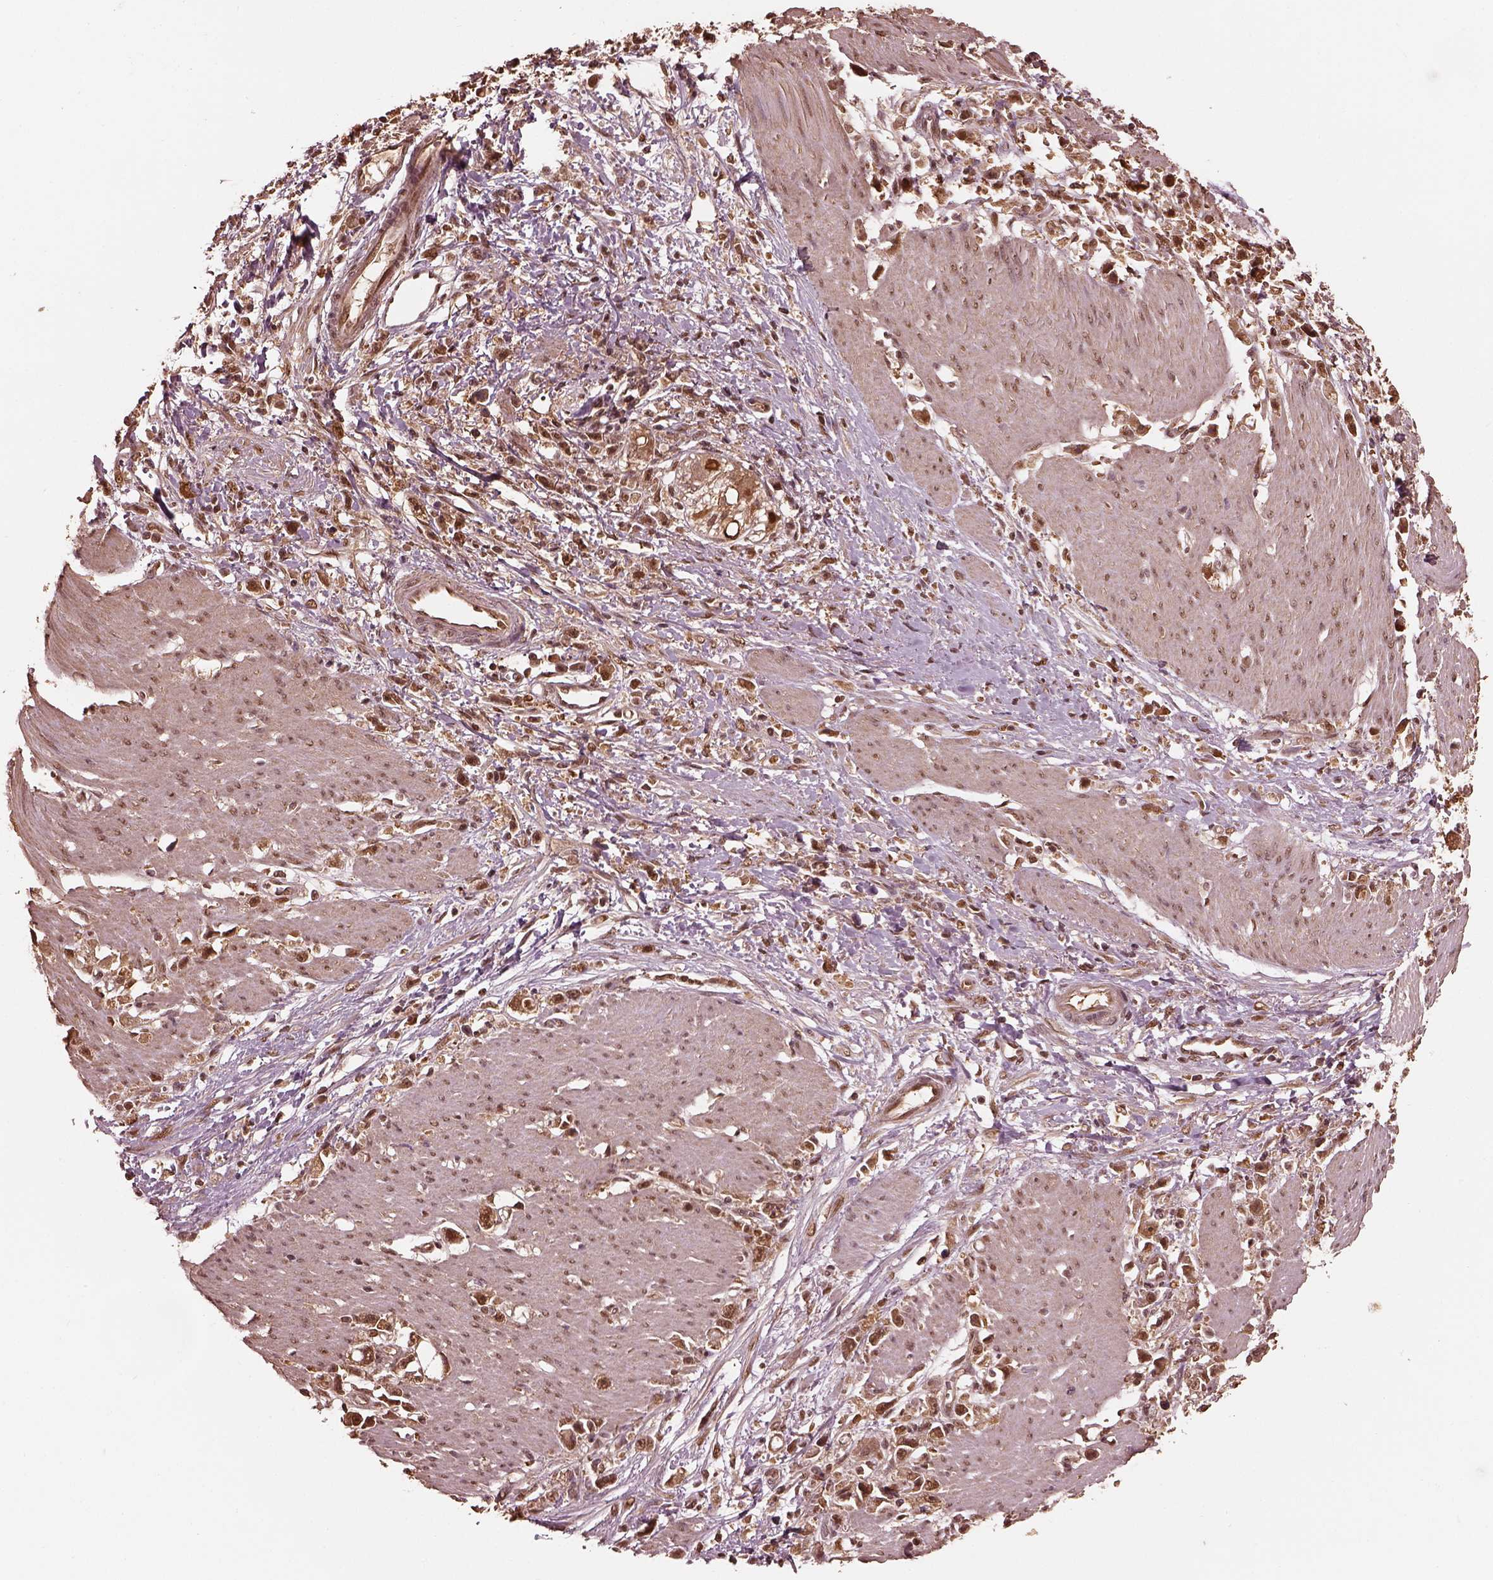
{"staining": {"intensity": "moderate", "quantity": ">75%", "location": "cytoplasmic/membranous,nuclear"}, "tissue": "stomach cancer", "cell_type": "Tumor cells", "image_type": "cancer", "snomed": [{"axis": "morphology", "description": "Adenocarcinoma, NOS"}, {"axis": "topography", "description": "Stomach"}], "caption": "An IHC image of neoplastic tissue is shown. Protein staining in brown labels moderate cytoplasmic/membranous and nuclear positivity in stomach adenocarcinoma within tumor cells. (DAB (3,3'-diaminobenzidine) IHC, brown staining for protein, blue staining for nuclei).", "gene": "PSMC5", "patient": {"sex": "female", "age": 59}}